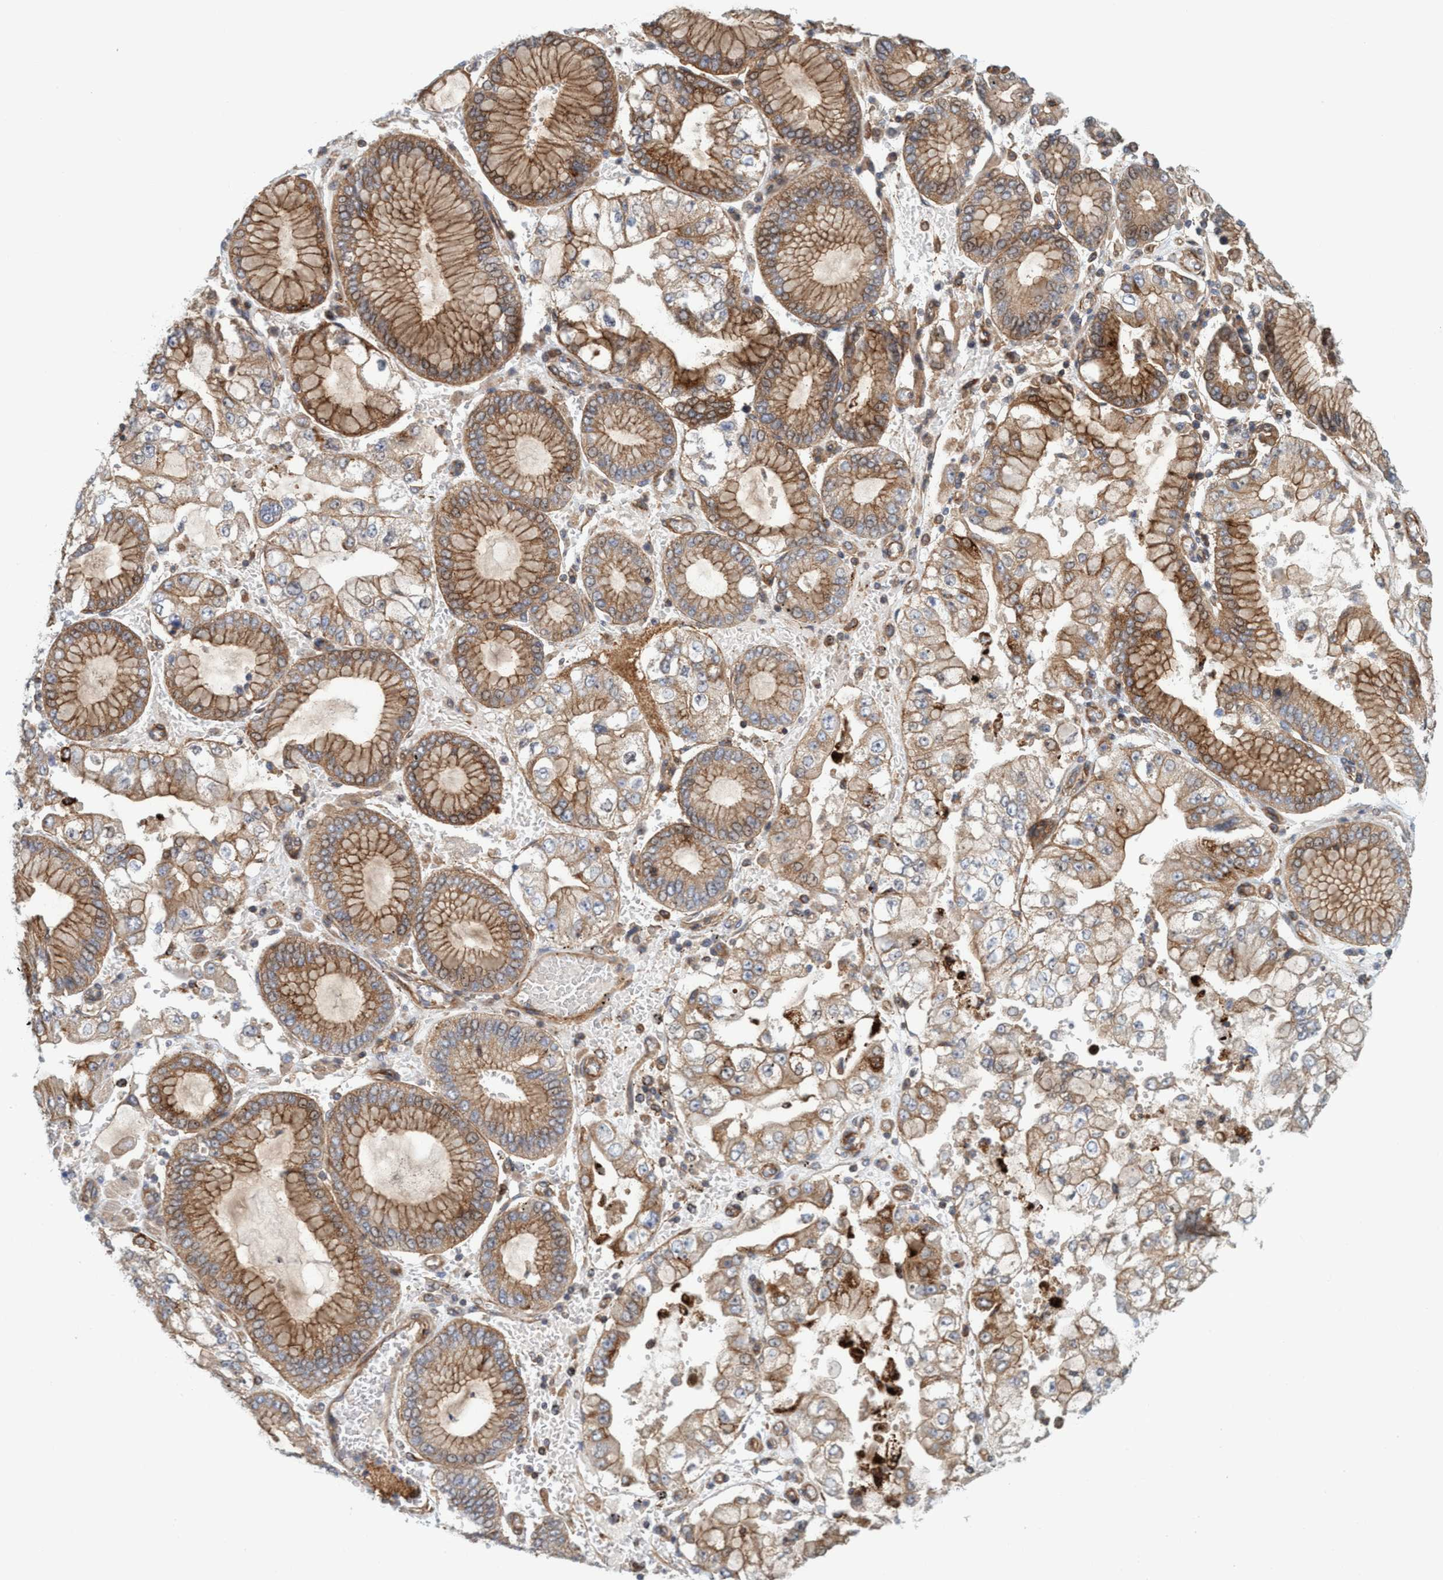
{"staining": {"intensity": "moderate", "quantity": "25%-75%", "location": "cytoplasmic/membranous"}, "tissue": "stomach cancer", "cell_type": "Tumor cells", "image_type": "cancer", "snomed": [{"axis": "morphology", "description": "Adenocarcinoma, NOS"}, {"axis": "topography", "description": "Stomach"}], "caption": "This is an image of immunohistochemistry (IHC) staining of stomach cancer (adenocarcinoma), which shows moderate staining in the cytoplasmic/membranous of tumor cells.", "gene": "SPECC1", "patient": {"sex": "male", "age": 76}}